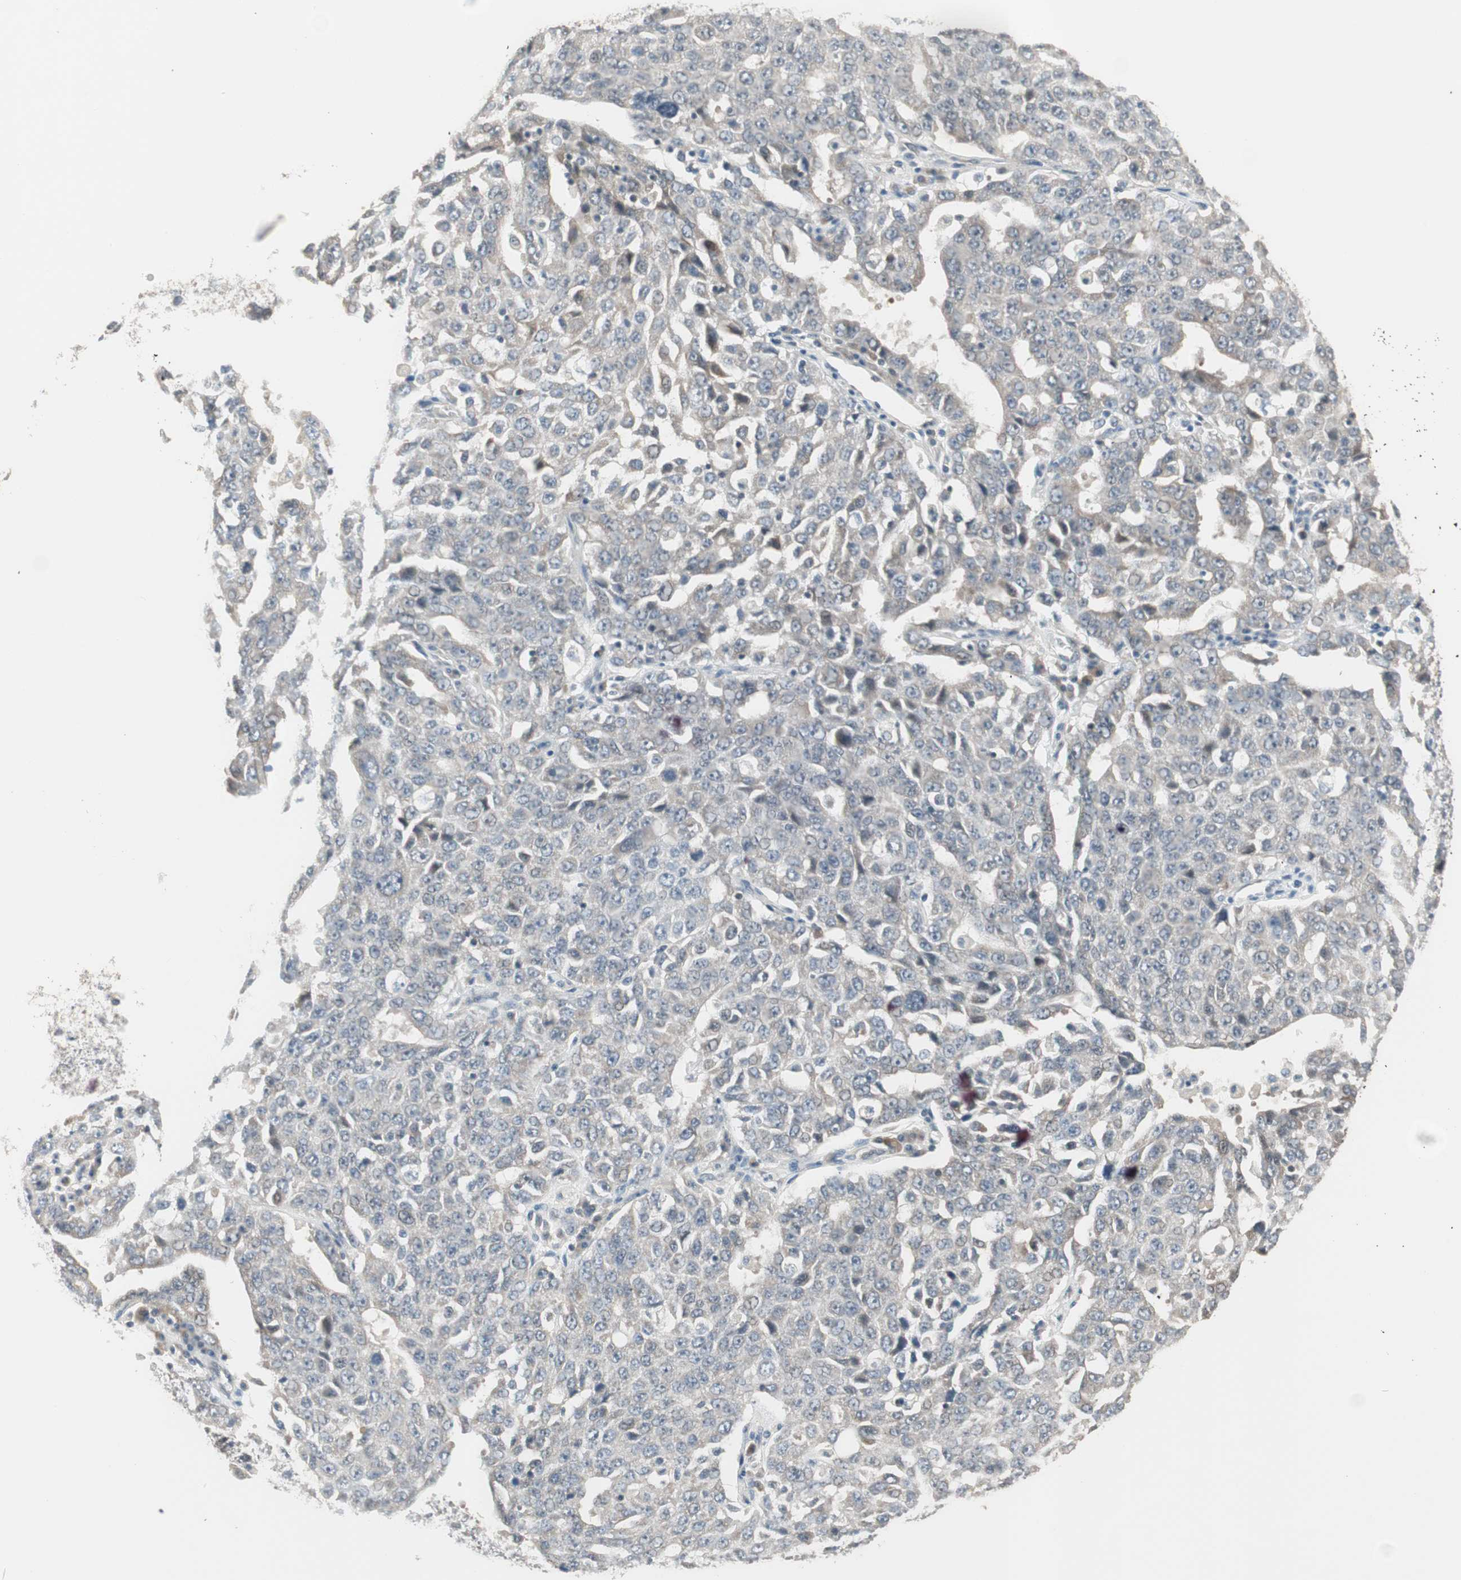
{"staining": {"intensity": "weak", "quantity": "25%-75%", "location": "cytoplasmic/membranous"}, "tissue": "ovarian cancer", "cell_type": "Tumor cells", "image_type": "cancer", "snomed": [{"axis": "morphology", "description": "Carcinoma, endometroid"}, {"axis": "topography", "description": "Ovary"}], "caption": "Tumor cells show low levels of weak cytoplasmic/membranous staining in approximately 25%-75% of cells in ovarian endometroid carcinoma.", "gene": "PDZK1", "patient": {"sex": "female", "age": 62}}